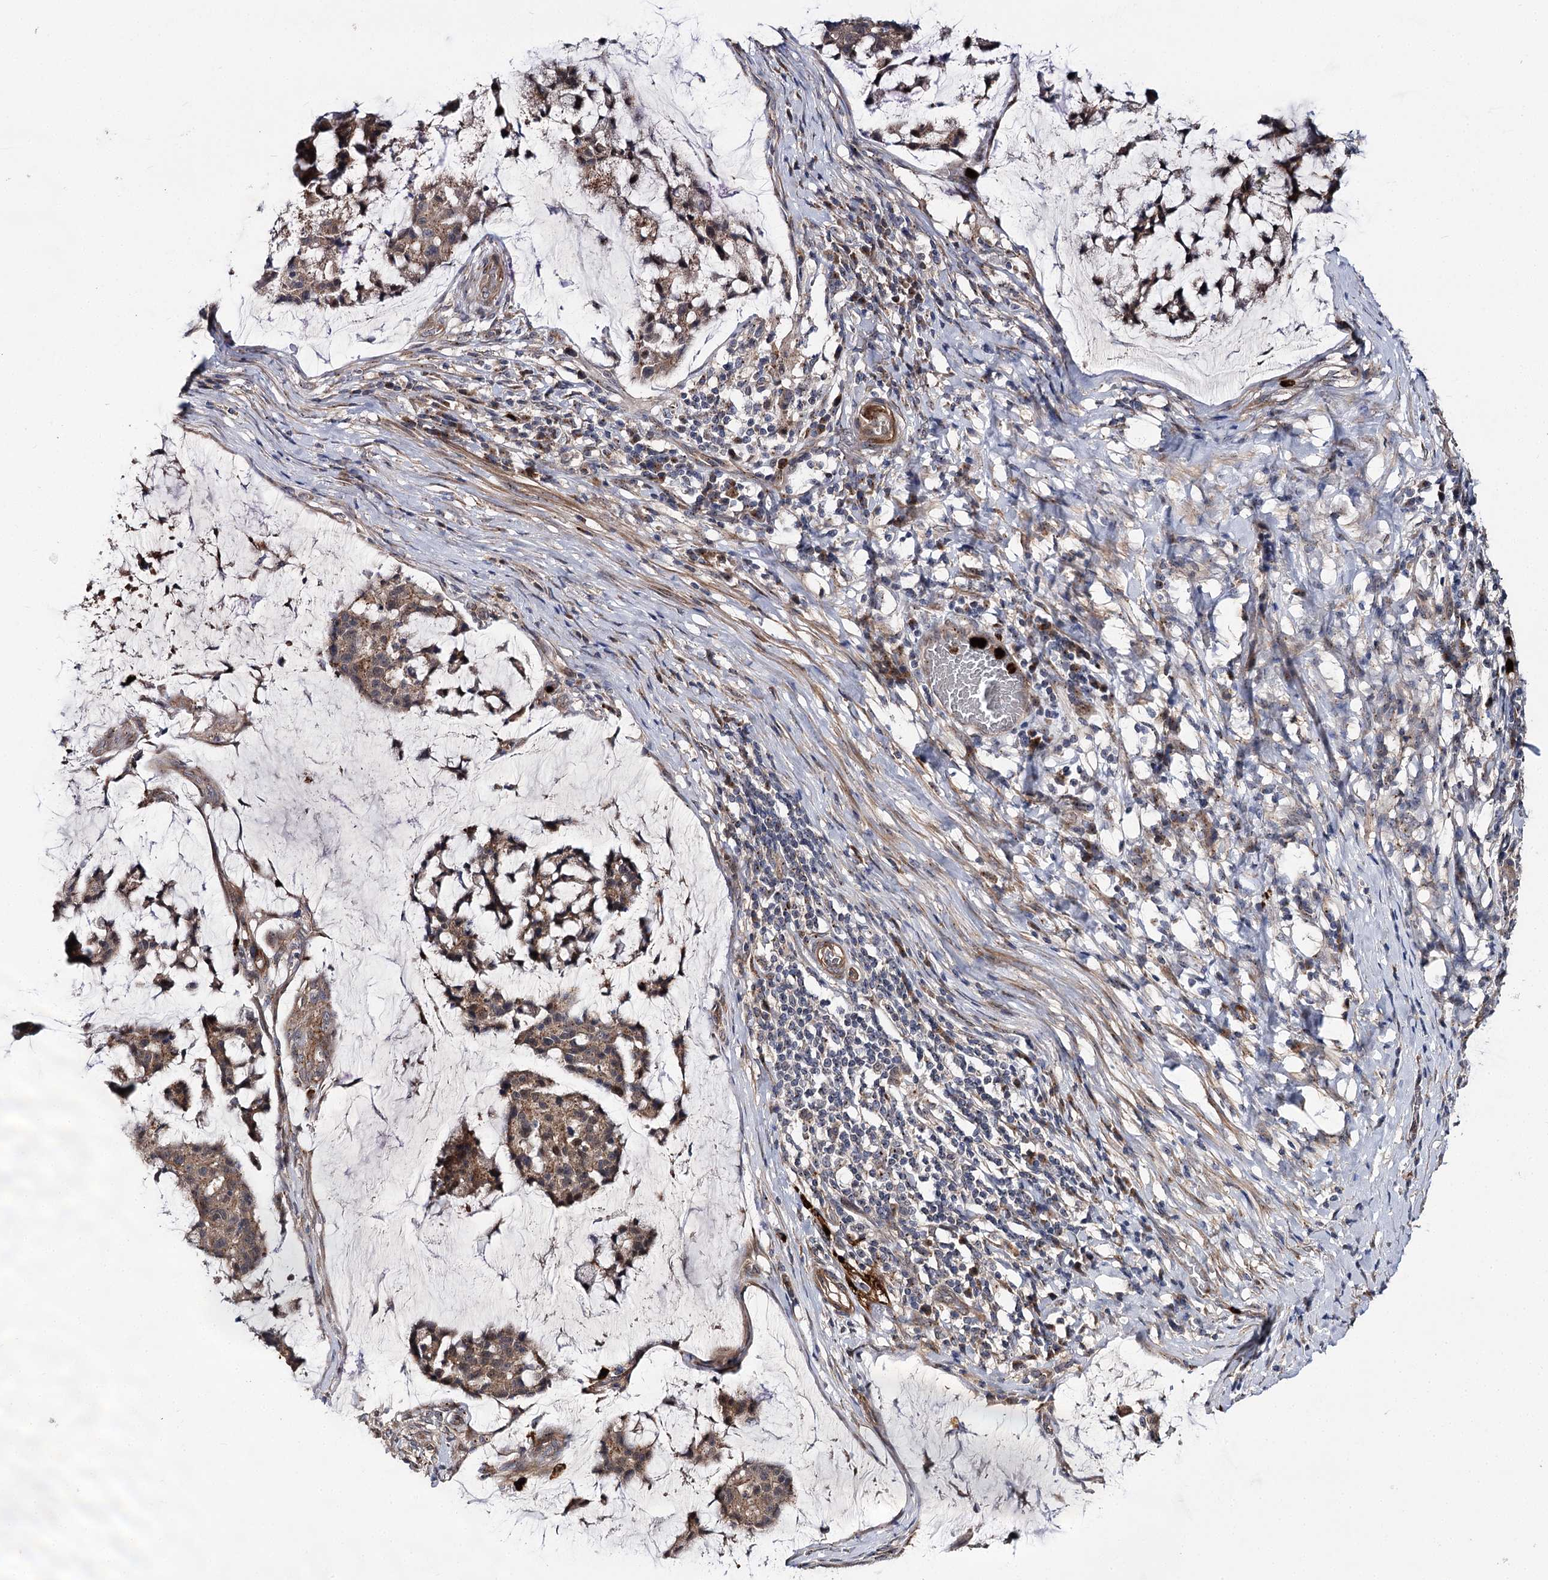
{"staining": {"intensity": "weak", "quantity": ">75%", "location": "cytoplasmic/membranous"}, "tissue": "stomach cancer", "cell_type": "Tumor cells", "image_type": "cancer", "snomed": [{"axis": "morphology", "description": "Adenocarcinoma, NOS"}, {"axis": "topography", "description": "Stomach, lower"}], "caption": "A high-resolution histopathology image shows IHC staining of adenocarcinoma (stomach), which shows weak cytoplasmic/membranous positivity in about >75% of tumor cells. (IHC, brightfield microscopy, high magnification).", "gene": "MINDY3", "patient": {"sex": "male", "age": 67}}